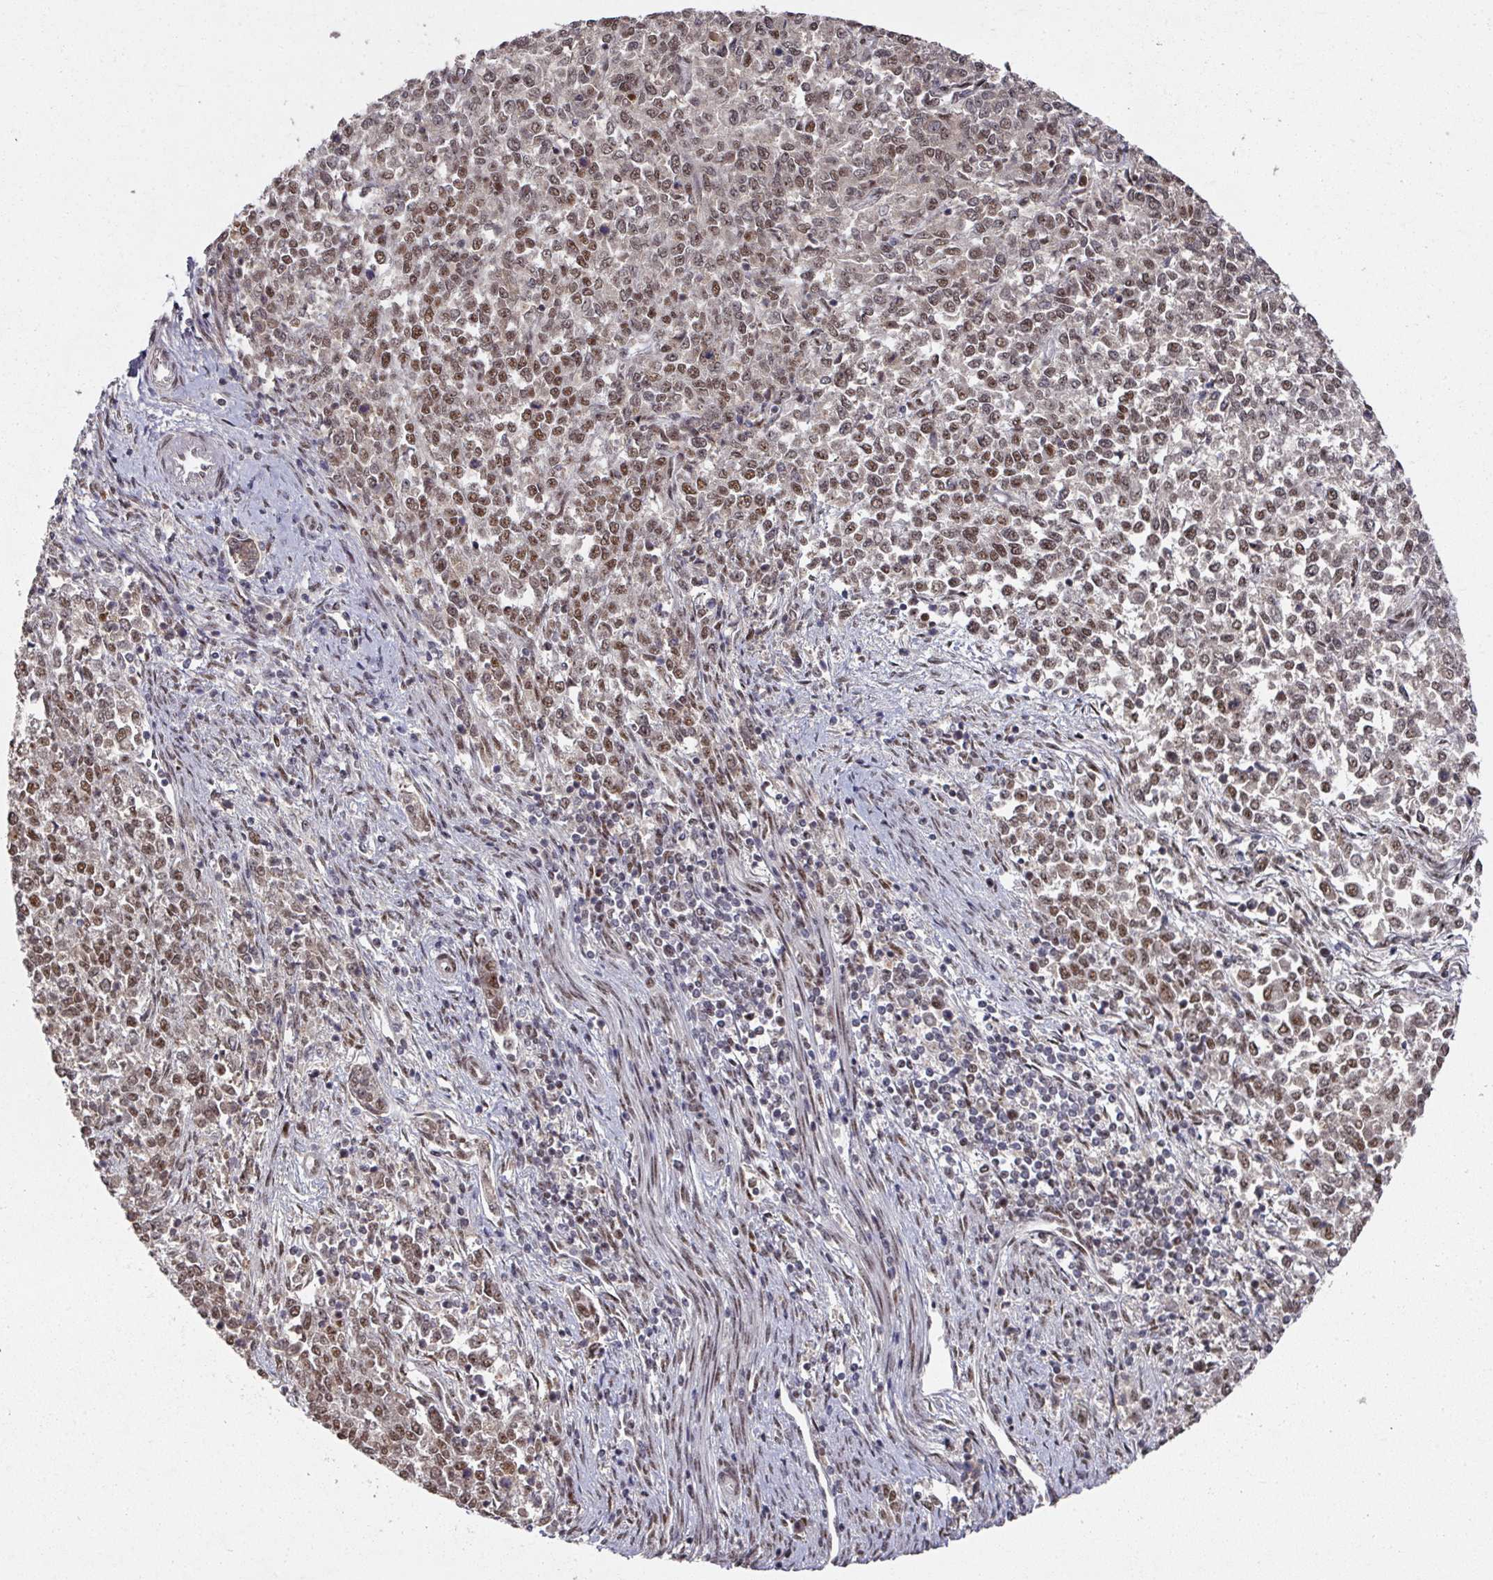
{"staining": {"intensity": "moderate", "quantity": ">75%", "location": "nuclear"}, "tissue": "endometrial cancer", "cell_type": "Tumor cells", "image_type": "cancer", "snomed": [{"axis": "morphology", "description": "Adenocarcinoma, NOS"}, {"axis": "topography", "description": "Endometrium"}], "caption": "The histopathology image reveals staining of endometrial cancer (adenocarcinoma), revealing moderate nuclear protein expression (brown color) within tumor cells.", "gene": "MEPCE", "patient": {"sex": "female", "age": 50}}